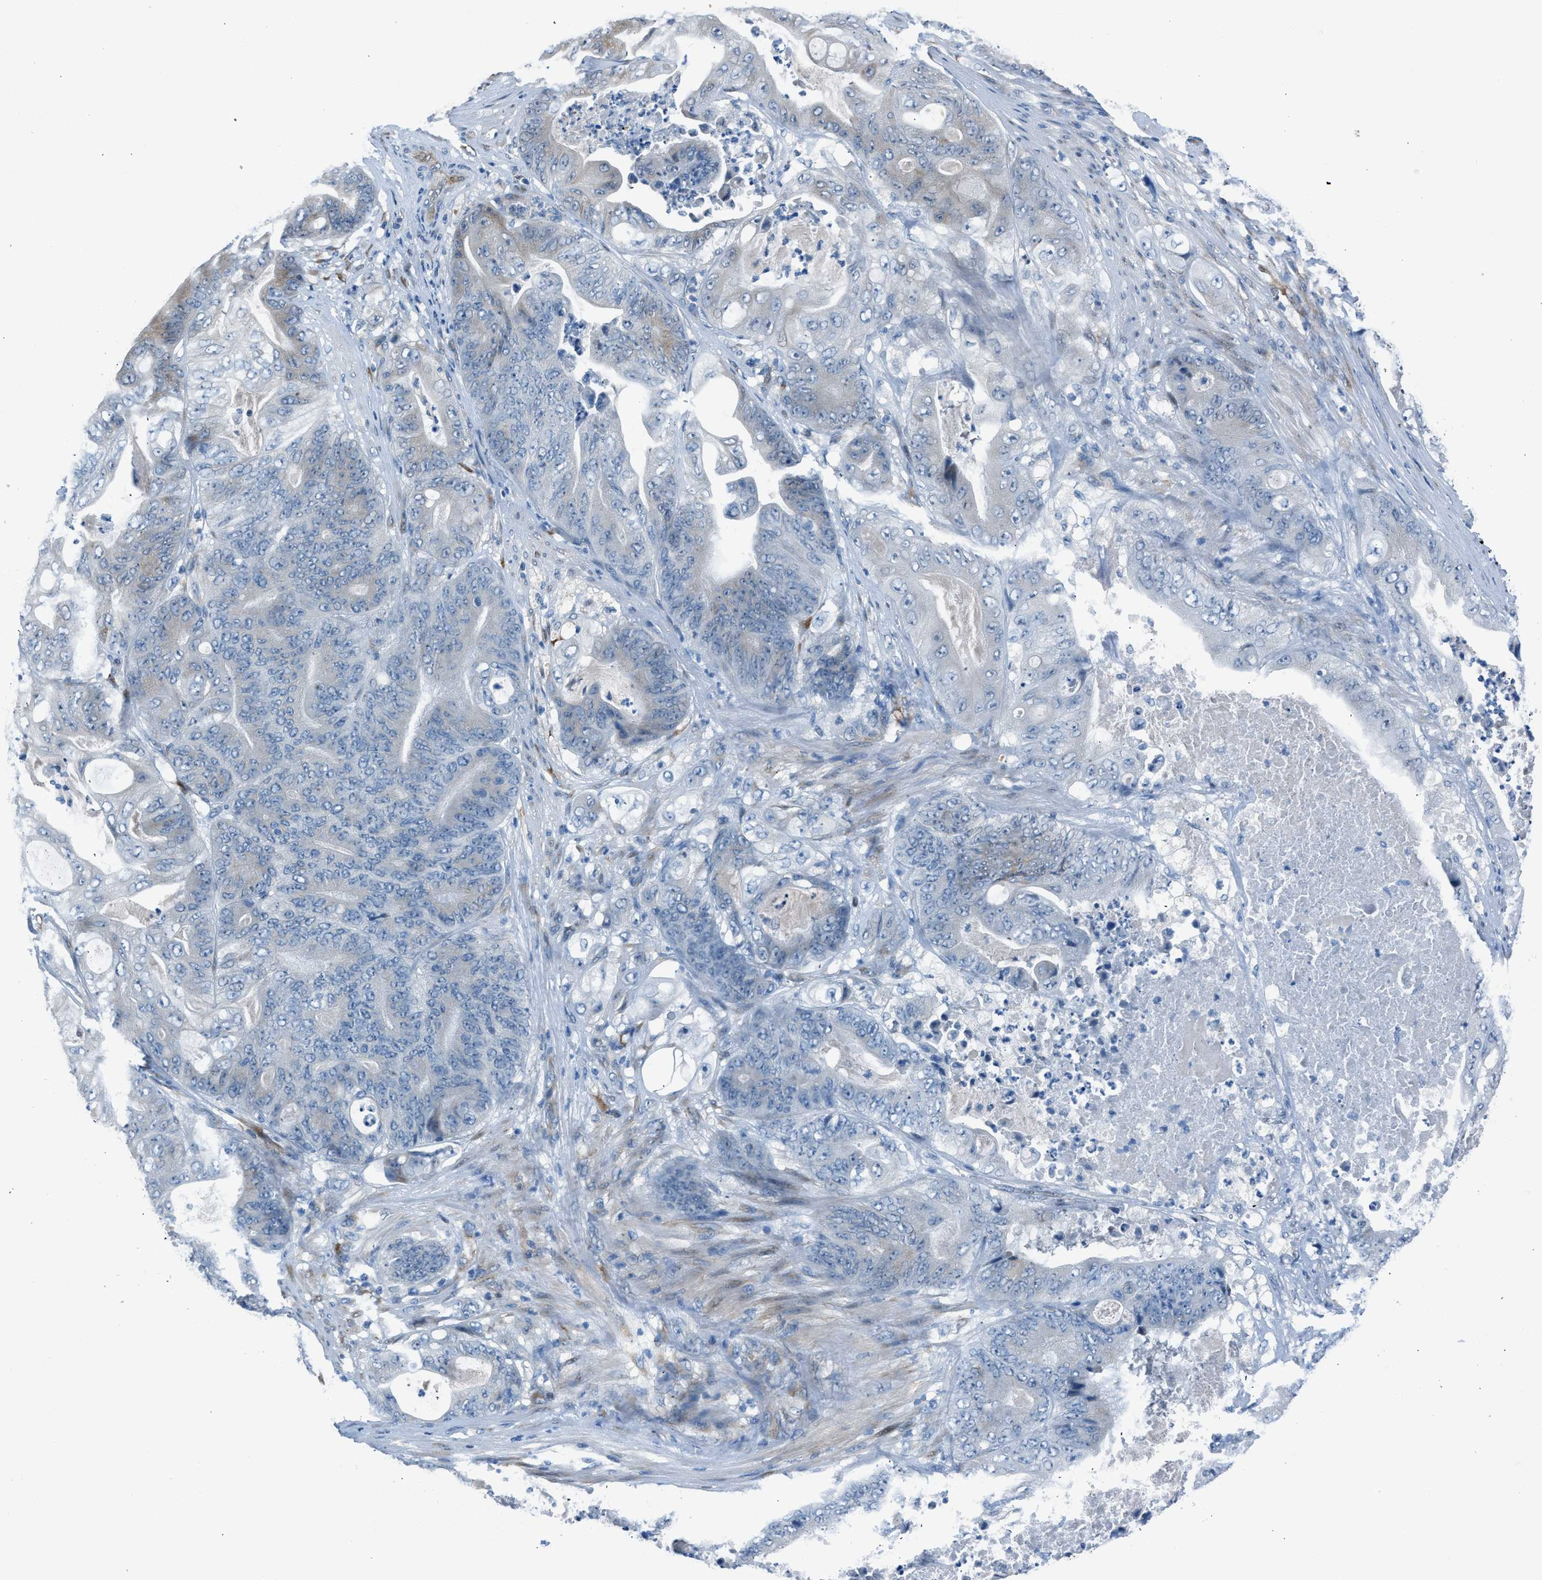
{"staining": {"intensity": "weak", "quantity": "<25%", "location": "cytoplasmic/membranous"}, "tissue": "stomach cancer", "cell_type": "Tumor cells", "image_type": "cancer", "snomed": [{"axis": "morphology", "description": "Adenocarcinoma, NOS"}, {"axis": "topography", "description": "Stomach"}], "caption": "High power microscopy image of an immunohistochemistry histopathology image of stomach adenocarcinoma, revealing no significant staining in tumor cells. Brightfield microscopy of IHC stained with DAB (3,3'-diaminobenzidine) (brown) and hematoxylin (blue), captured at high magnification.", "gene": "RNF41", "patient": {"sex": "female", "age": 73}}